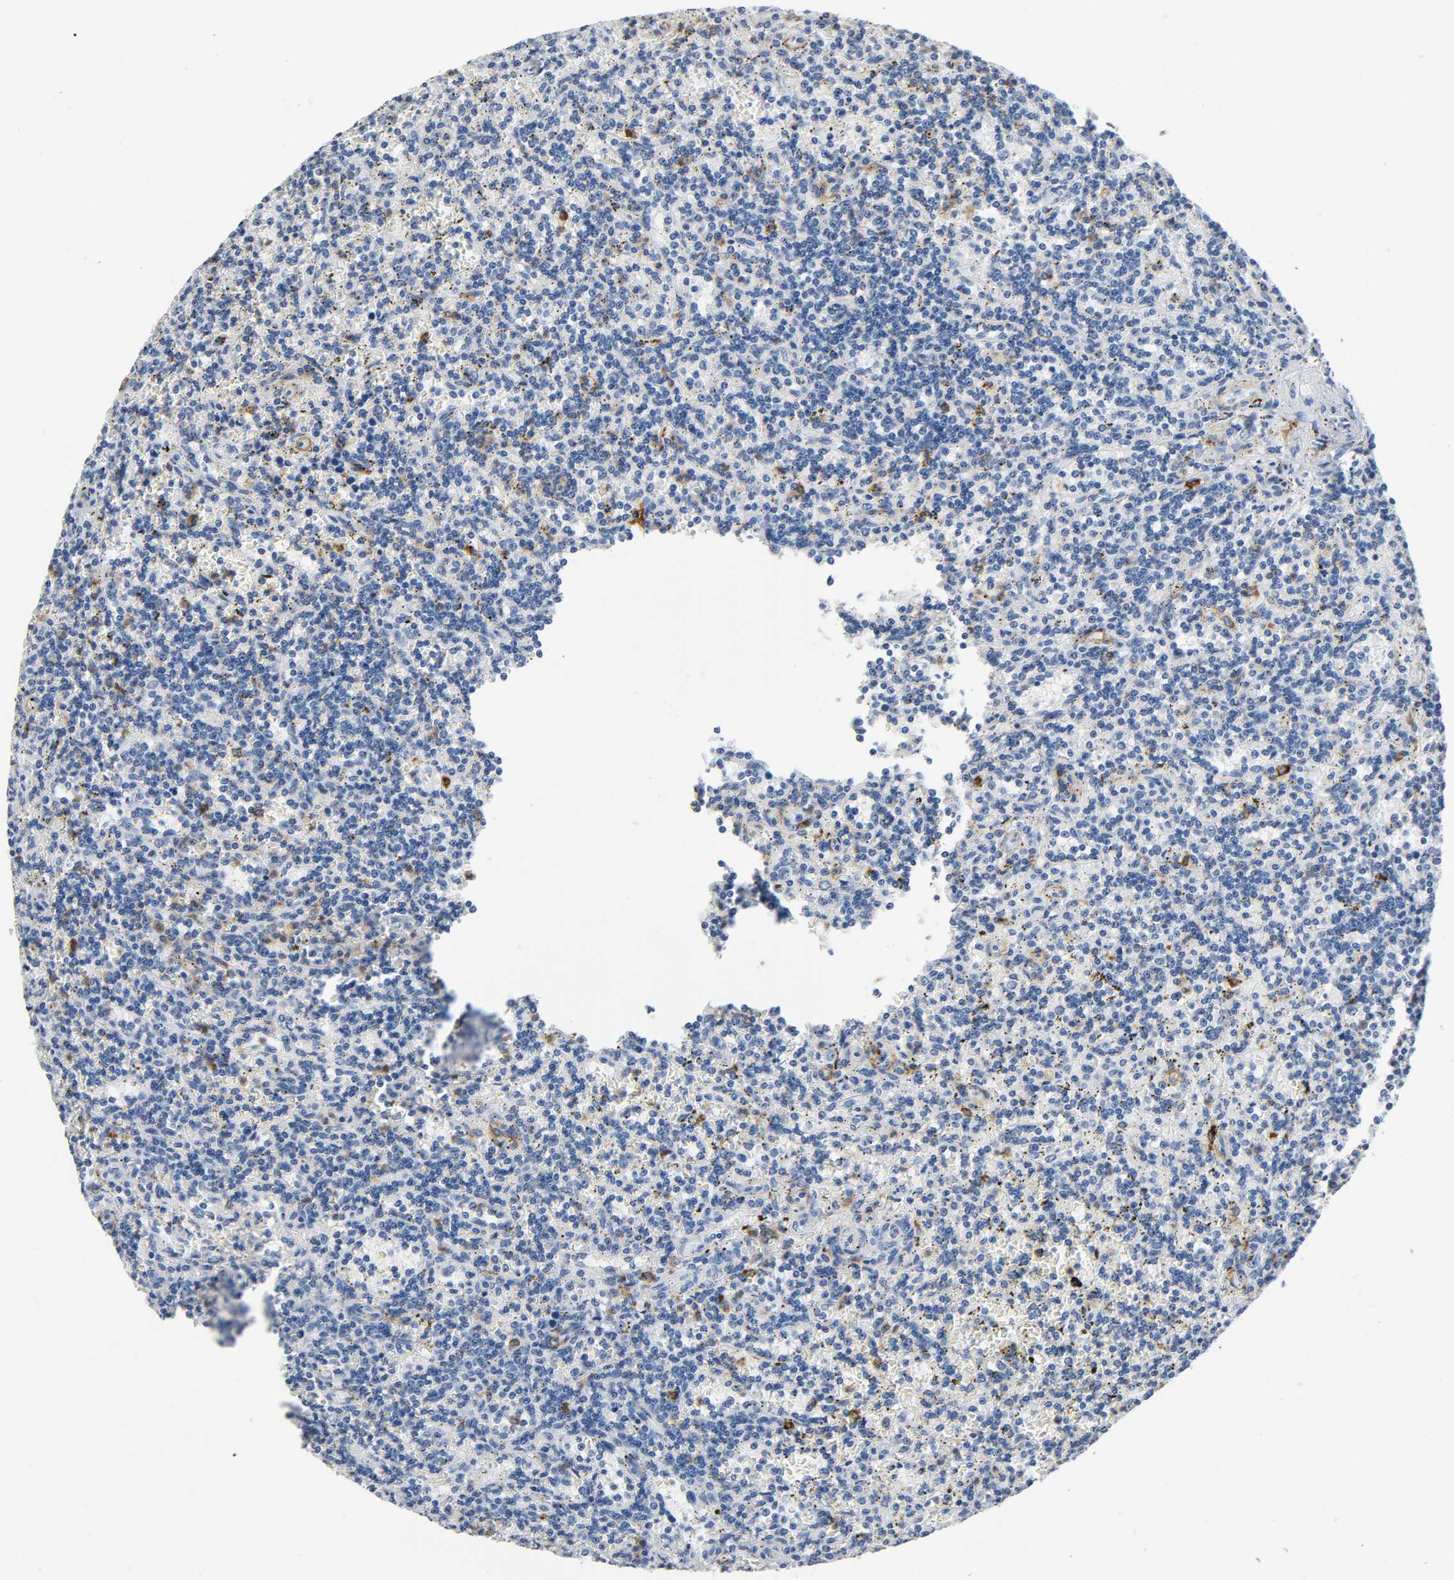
{"staining": {"intensity": "negative", "quantity": "none", "location": "none"}, "tissue": "lymphoma", "cell_type": "Tumor cells", "image_type": "cancer", "snomed": [{"axis": "morphology", "description": "Malignant lymphoma, non-Hodgkin's type, Low grade"}, {"axis": "topography", "description": "Spleen"}], "caption": "IHC of human low-grade malignant lymphoma, non-Hodgkin's type exhibits no positivity in tumor cells.", "gene": "ANPEP", "patient": {"sex": "male", "age": 73}}